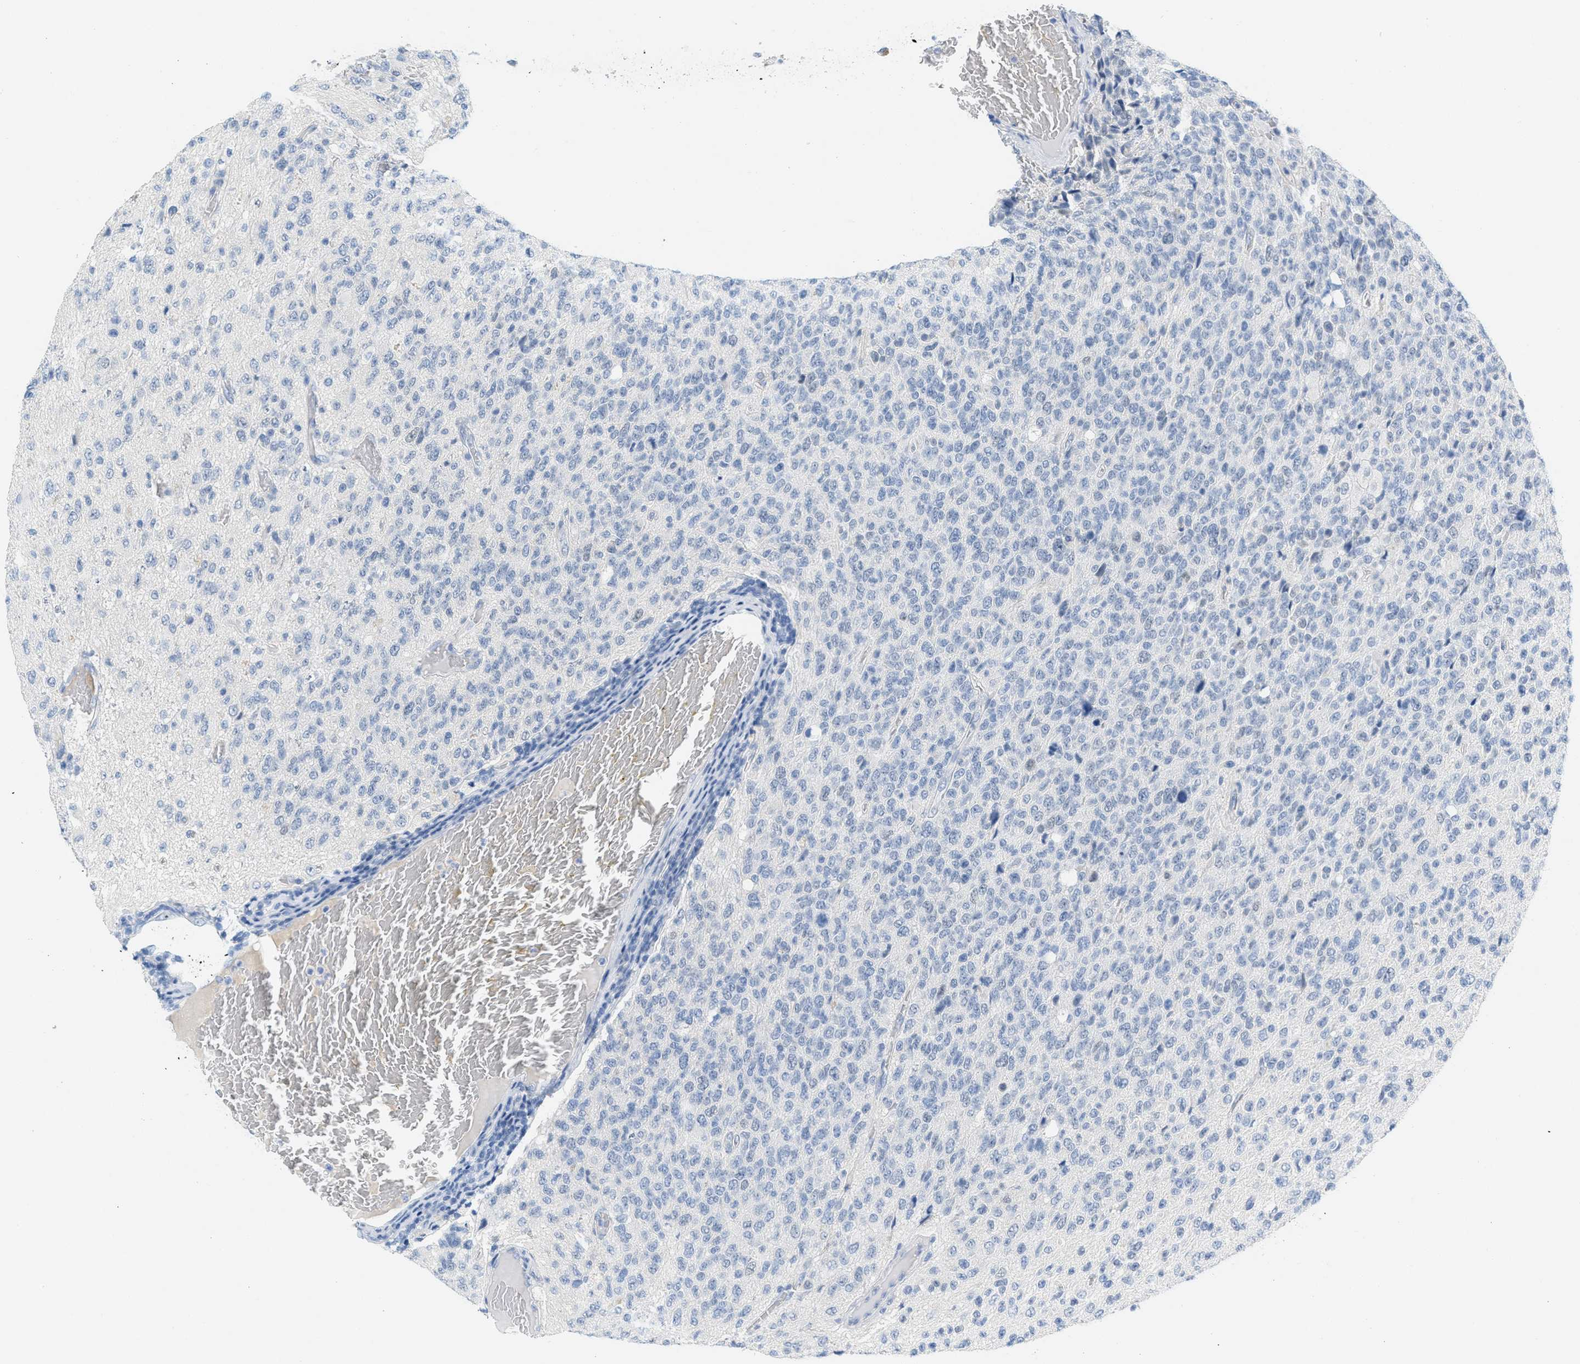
{"staining": {"intensity": "negative", "quantity": "none", "location": "none"}, "tissue": "glioma", "cell_type": "Tumor cells", "image_type": "cancer", "snomed": [{"axis": "morphology", "description": "Glioma, malignant, High grade"}, {"axis": "topography", "description": "pancreas cauda"}], "caption": "DAB immunohistochemical staining of human high-grade glioma (malignant) displays no significant staining in tumor cells. The staining was performed using DAB (3,3'-diaminobenzidine) to visualize the protein expression in brown, while the nuclei were stained in blue with hematoxylin (Magnification: 20x).", "gene": "HSF2", "patient": {"sex": "male", "age": 60}}